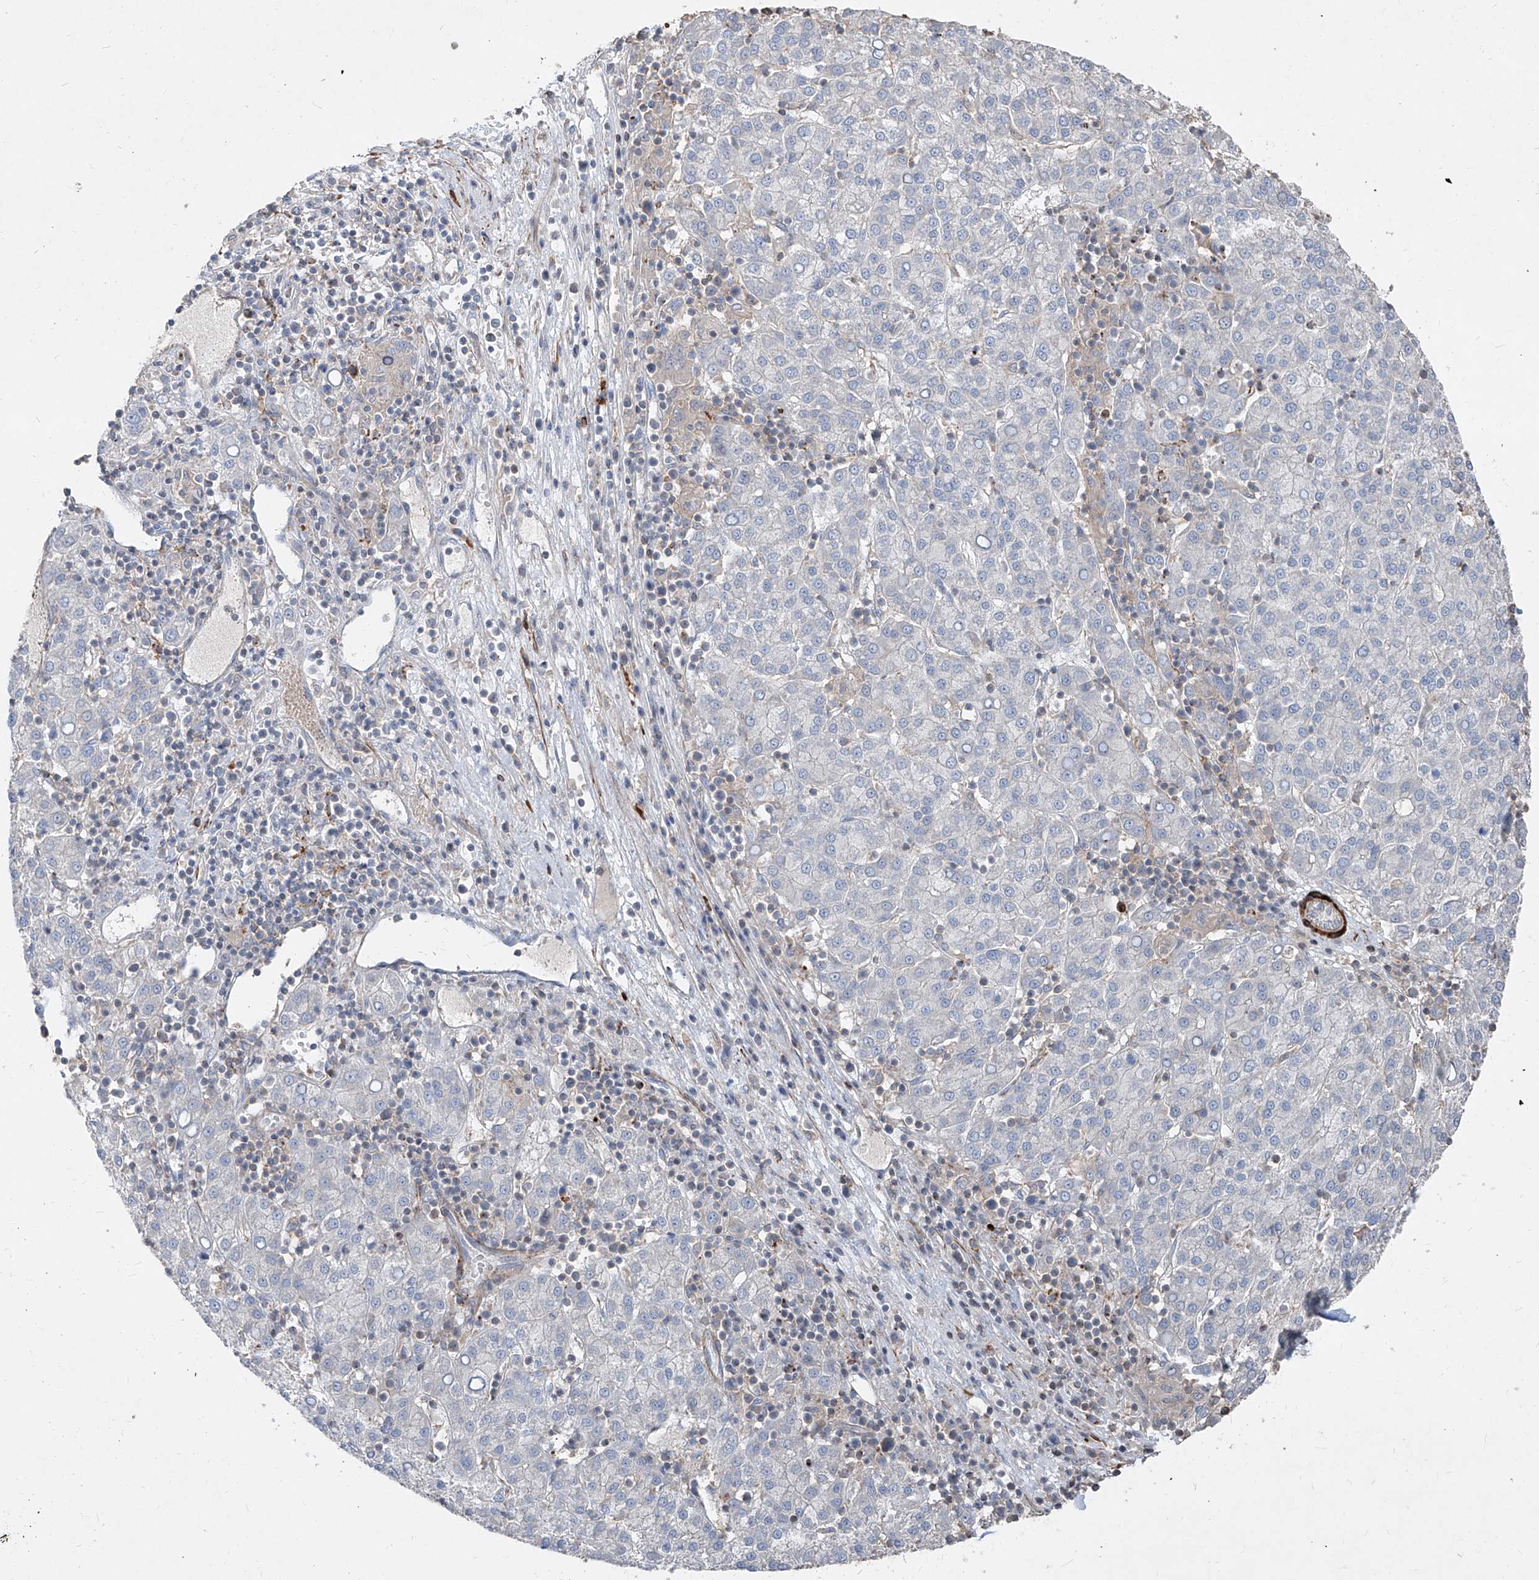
{"staining": {"intensity": "negative", "quantity": "none", "location": "none"}, "tissue": "liver cancer", "cell_type": "Tumor cells", "image_type": "cancer", "snomed": [{"axis": "morphology", "description": "Carcinoma, Hepatocellular, NOS"}, {"axis": "topography", "description": "Liver"}], "caption": "A photomicrograph of human hepatocellular carcinoma (liver) is negative for staining in tumor cells. (DAB immunohistochemistry (IHC) with hematoxylin counter stain).", "gene": "UFD1", "patient": {"sex": "female", "age": 58}}